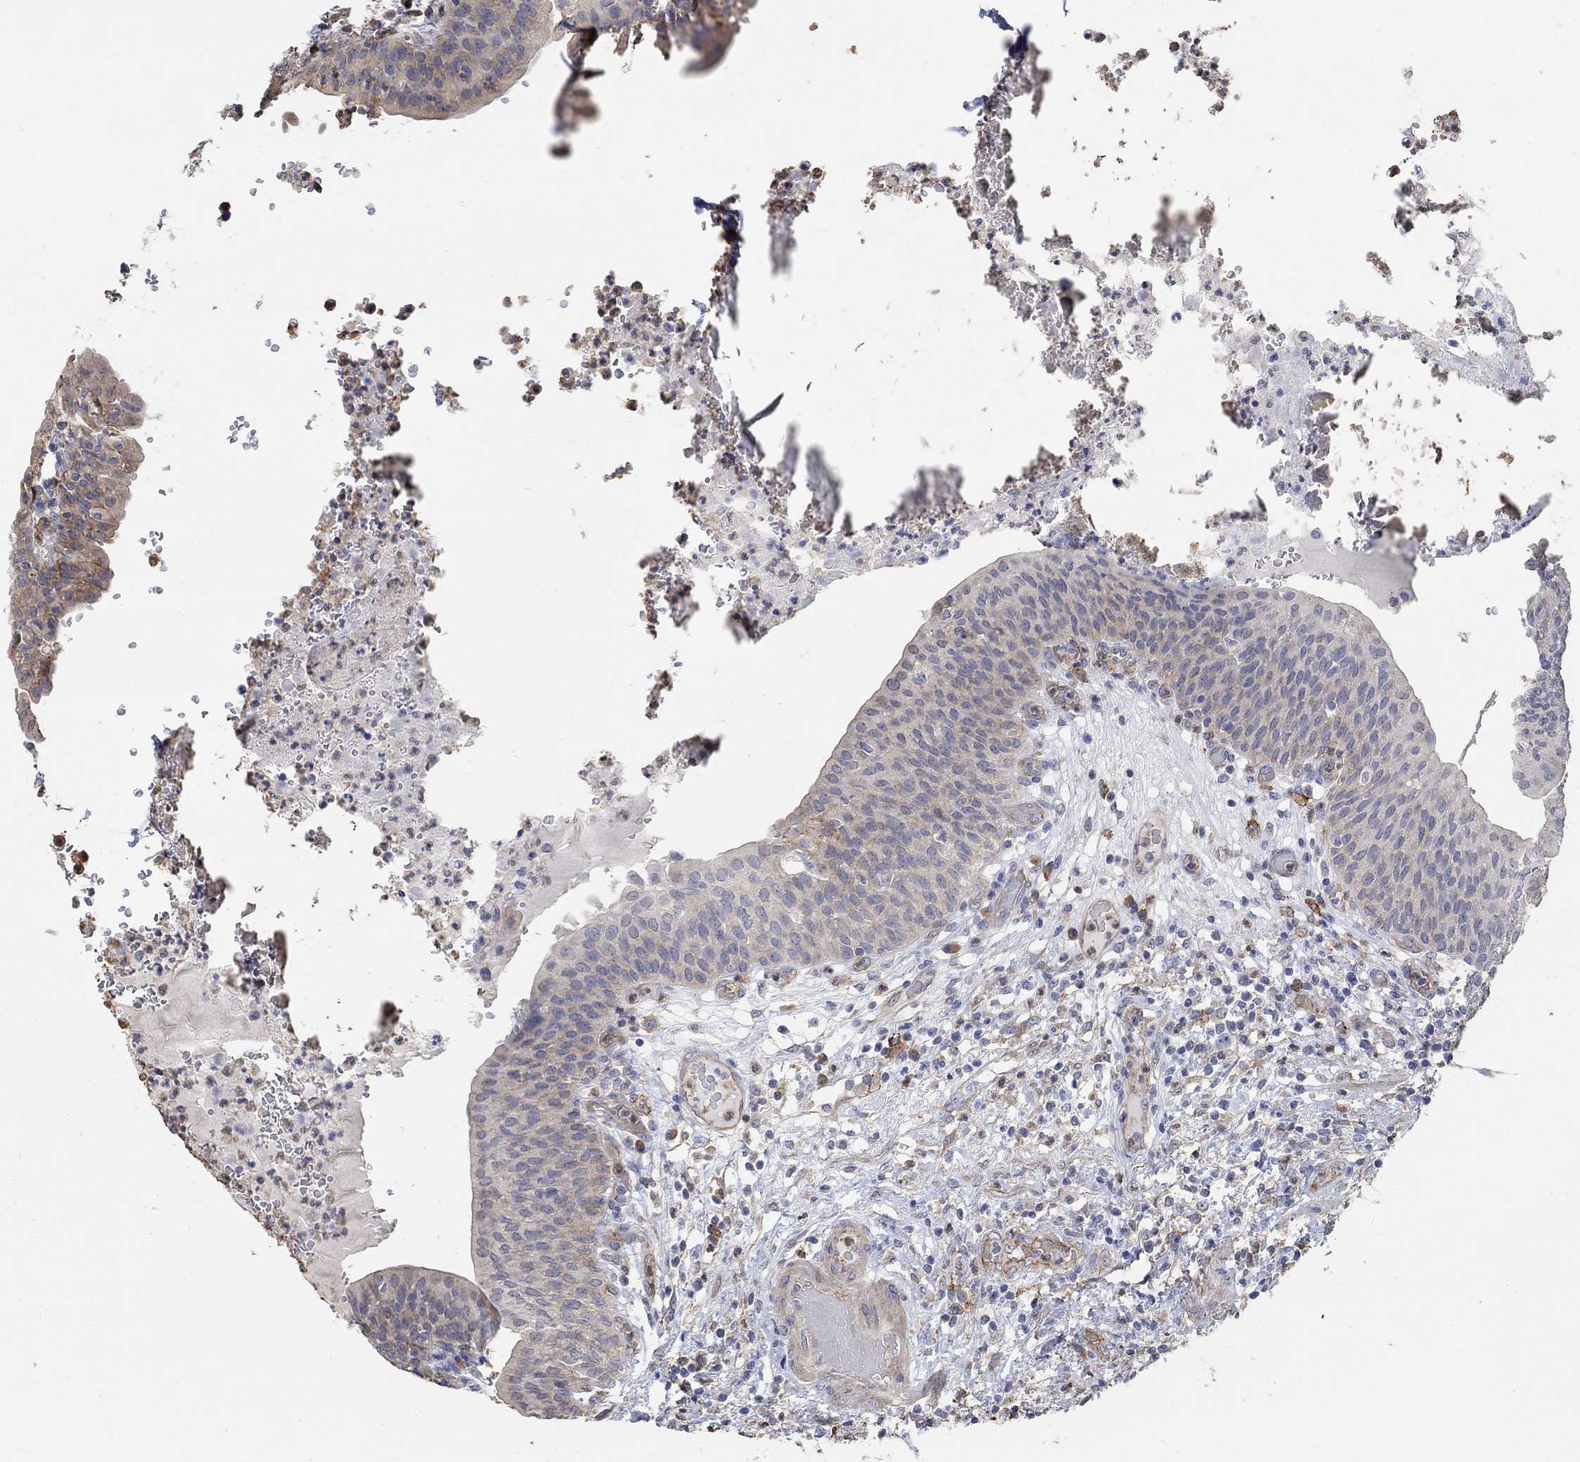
{"staining": {"intensity": "weak", "quantity": "<25%", "location": "cytoplasmic/membranous"}, "tissue": "urinary bladder", "cell_type": "Urothelial cells", "image_type": "normal", "snomed": [{"axis": "morphology", "description": "Normal tissue, NOS"}, {"axis": "topography", "description": "Urinary bladder"}], "caption": "Urinary bladder stained for a protein using IHC shows no staining urothelial cells.", "gene": "SYT16", "patient": {"sex": "male", "age": 66}}